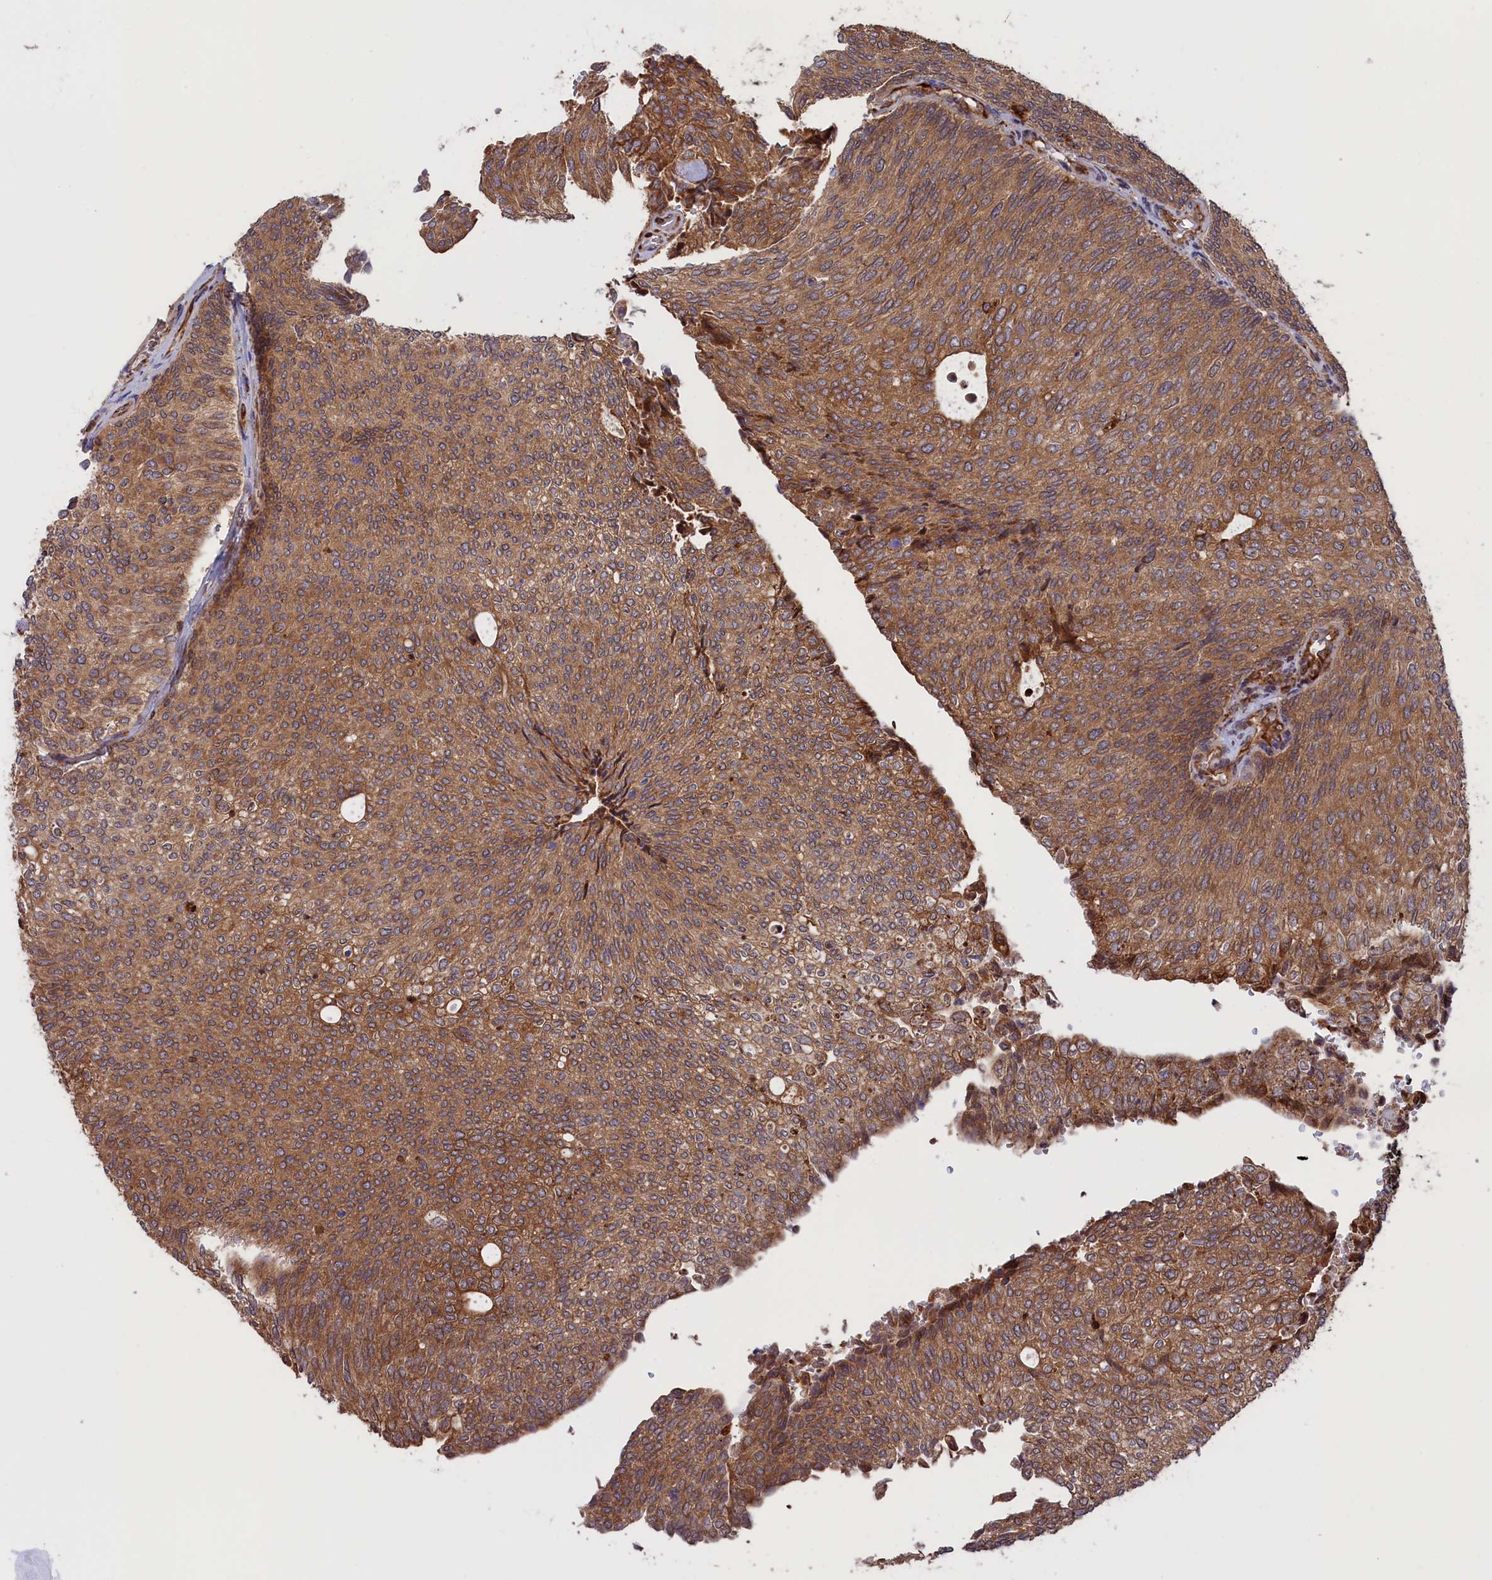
{"staining": {"intensity": "moderate", "quantity": ">75%", "location": "cytoplasmic/membranous"}, "tissue": "urothelial cancer", "cell_type": "Tumor cells", "image_type": "cancer", "snomed": [{"axis": "morphology", "description": "Urothelial carcinoma, Low grade"}, {"axis": "topography", "description": "Urinary bladder"}], "caption": "Urothelial cancer tissue reveals moderate cytoplasmic/membranous expression in approximately >75% of tumor cells", "gene": "PLA2G4C", "patient": {"sex": "female", "age": 79}}